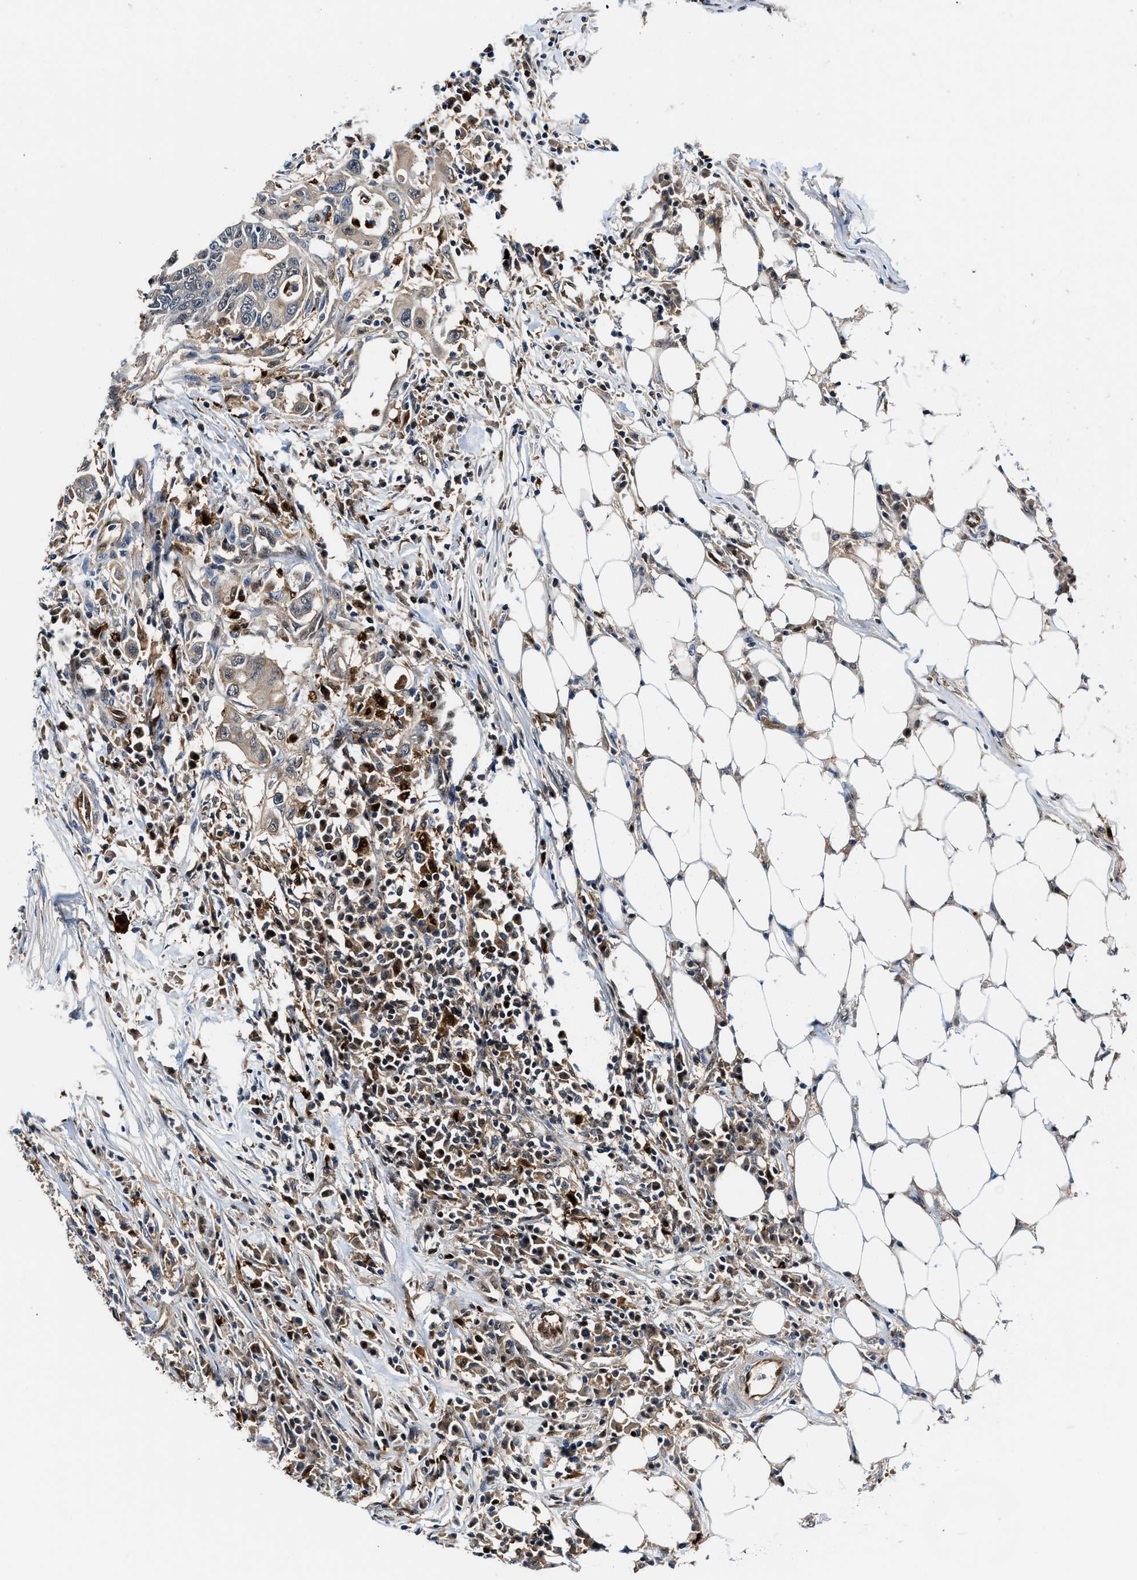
{"staining": {"intensity": "weak", "quantity": "25%-75%", "location": "cytoplasmic/membranous"}, "tissue": "colorectal cancer", "cell_type": "Tumor cells", "image_type": "cancer", "snomed": [{"axis": "morphology", "description": "Adenocarcinoma, NOS"}, {"axis": "topography", "description": "Colon"}], "caption": "Approximately 25%-75% of tumor cells in human colorectal adenocarcinoma exhibit weak cytoplasmic/membranous protein expression as visualized by brown immunohistochemical staining.", "gene": "LTA4H", "patient": {"sex": "male", "age": 71}}